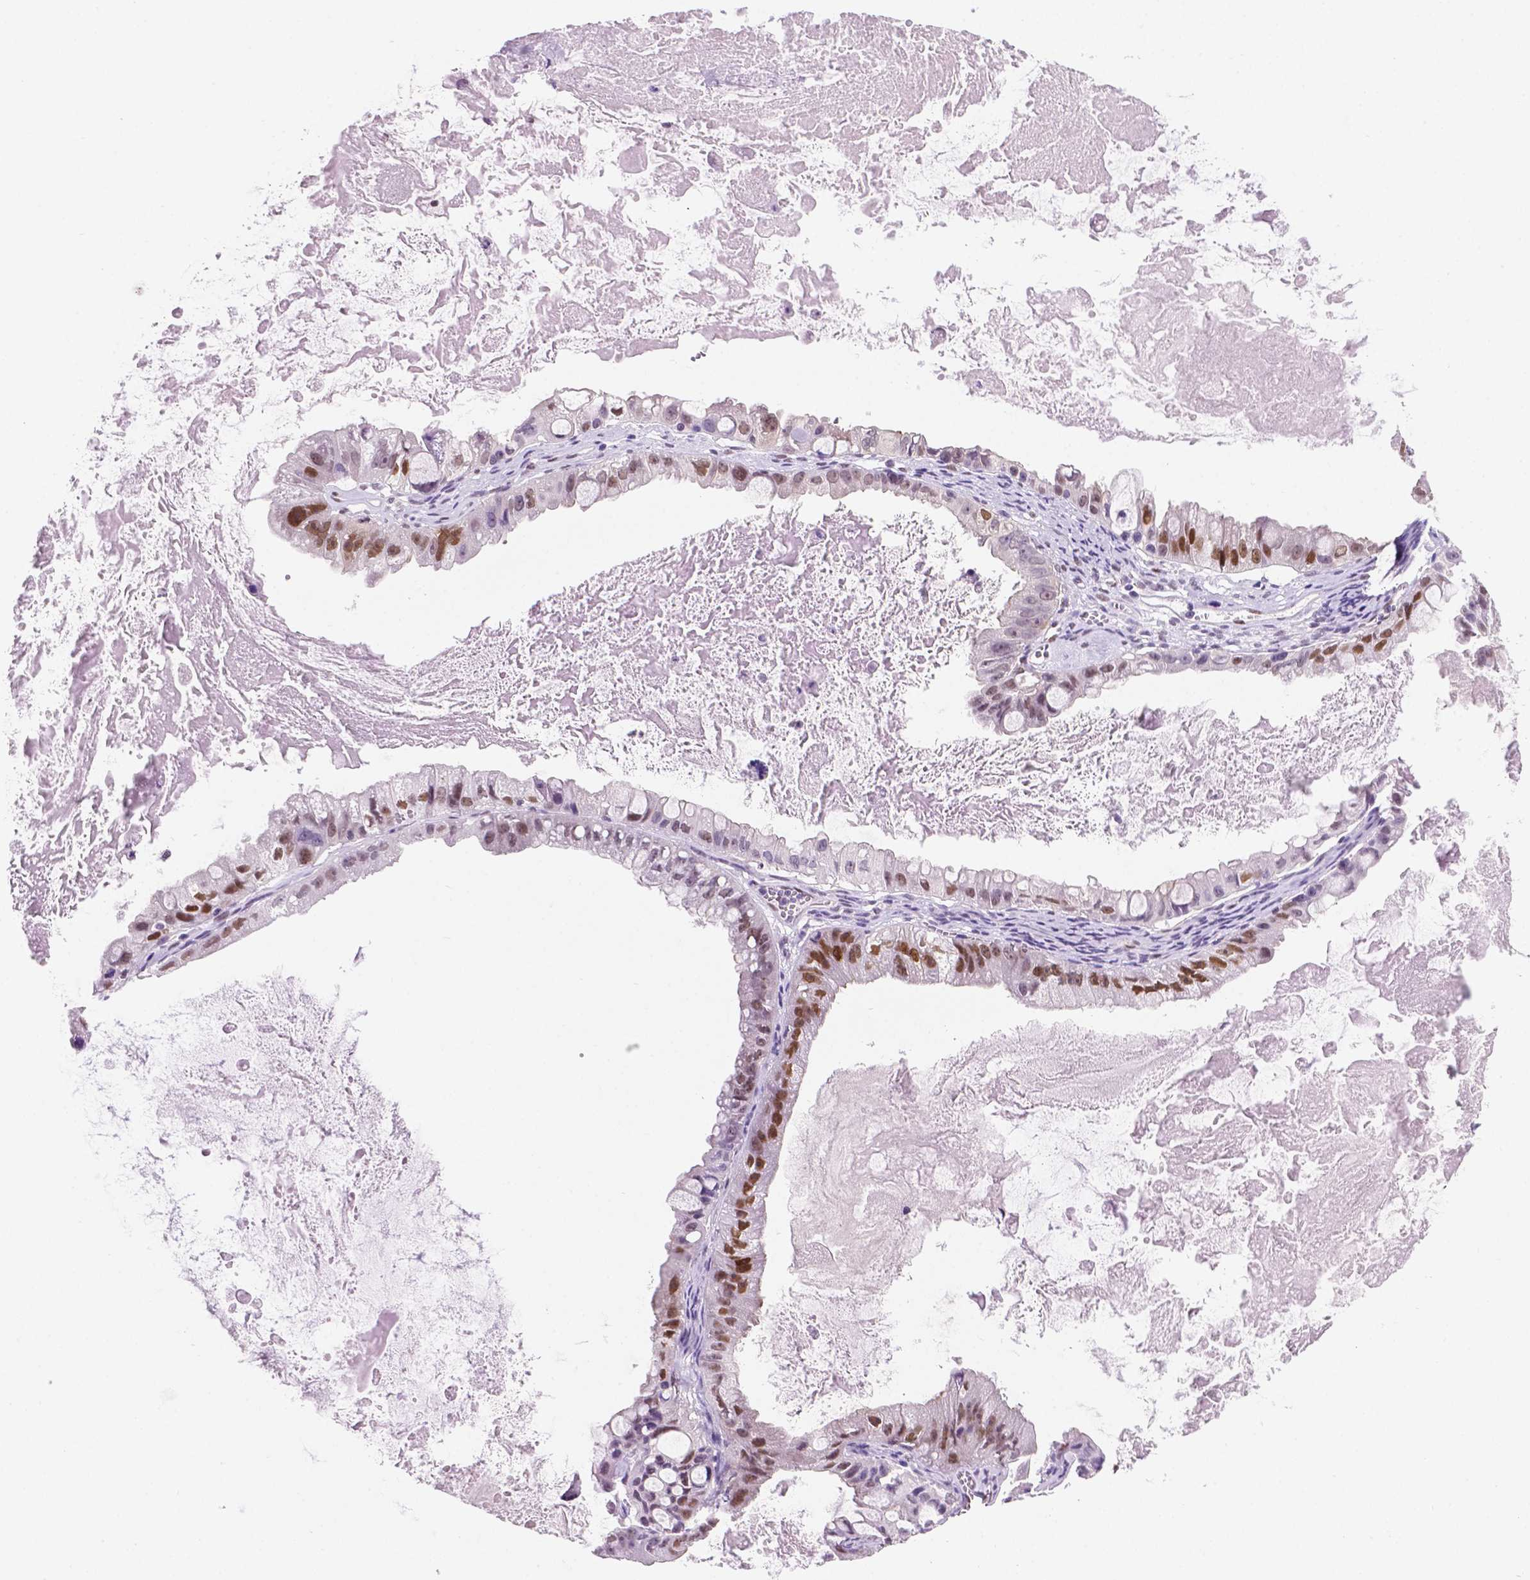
{"staining": {"intensity": "moderate", "quantity": "25%-75%", "location": "nuclear"}, "tissue": "ovarian cancer", "cell_type": "Tumor cells", "image_type": "cancer", "snomed": [{"axis": "morphology", "description": "Cystadenocarcinoma, mucinous, NOS"}, {"axis": "topography", "description": "Ovary"}], "caption": "There is medium levels of moderate nuclear positivity in tumor cells of ovarian cancer, as demonstrated by immunohistochemical staining (brown color).", "gene": "ERF", "patient": {"sex": "female", "age": 61}}